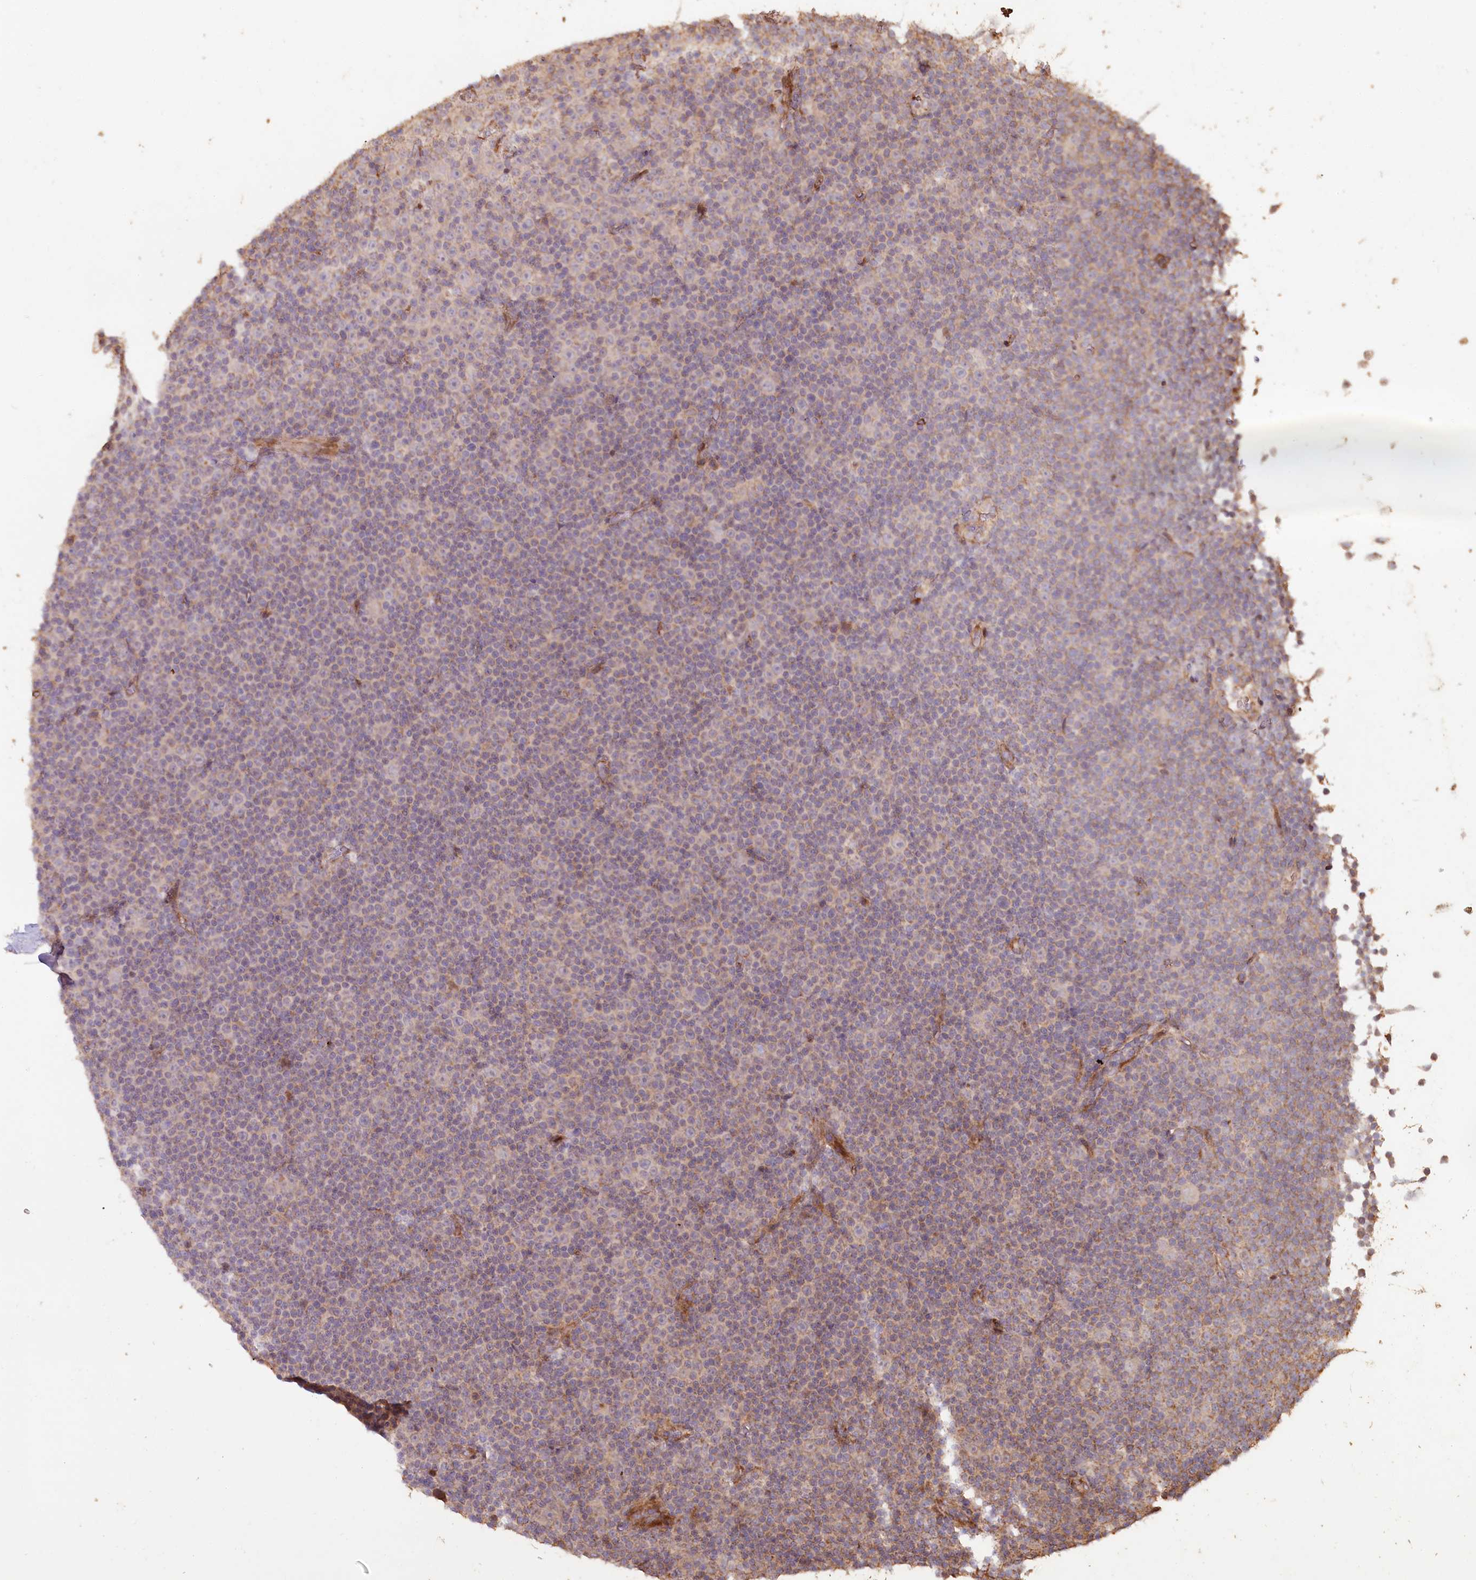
{"staining": {"intensity": "weak", "quantity": "25%-75%", "location": "cytoplasmic/membranous"}, "tissue": "lymphoma", "cell_type": "Tumor cells", "image_type": "cancer", "snomed": [{"axis": "morphology", "description": "Malignant lymphoma, non-Hodgkin's type, Low grade"}, {"axis": "topography", "description": "Lymph node"}], "caption": "A brown stain highlights weak cytoplasmic/membranous staining of a protein in human low-grade malignant lymphoma, non-Hodgkin's type tumor cells.", "gene": "HAL", "patient": {"sex": "female", "age": 67}}